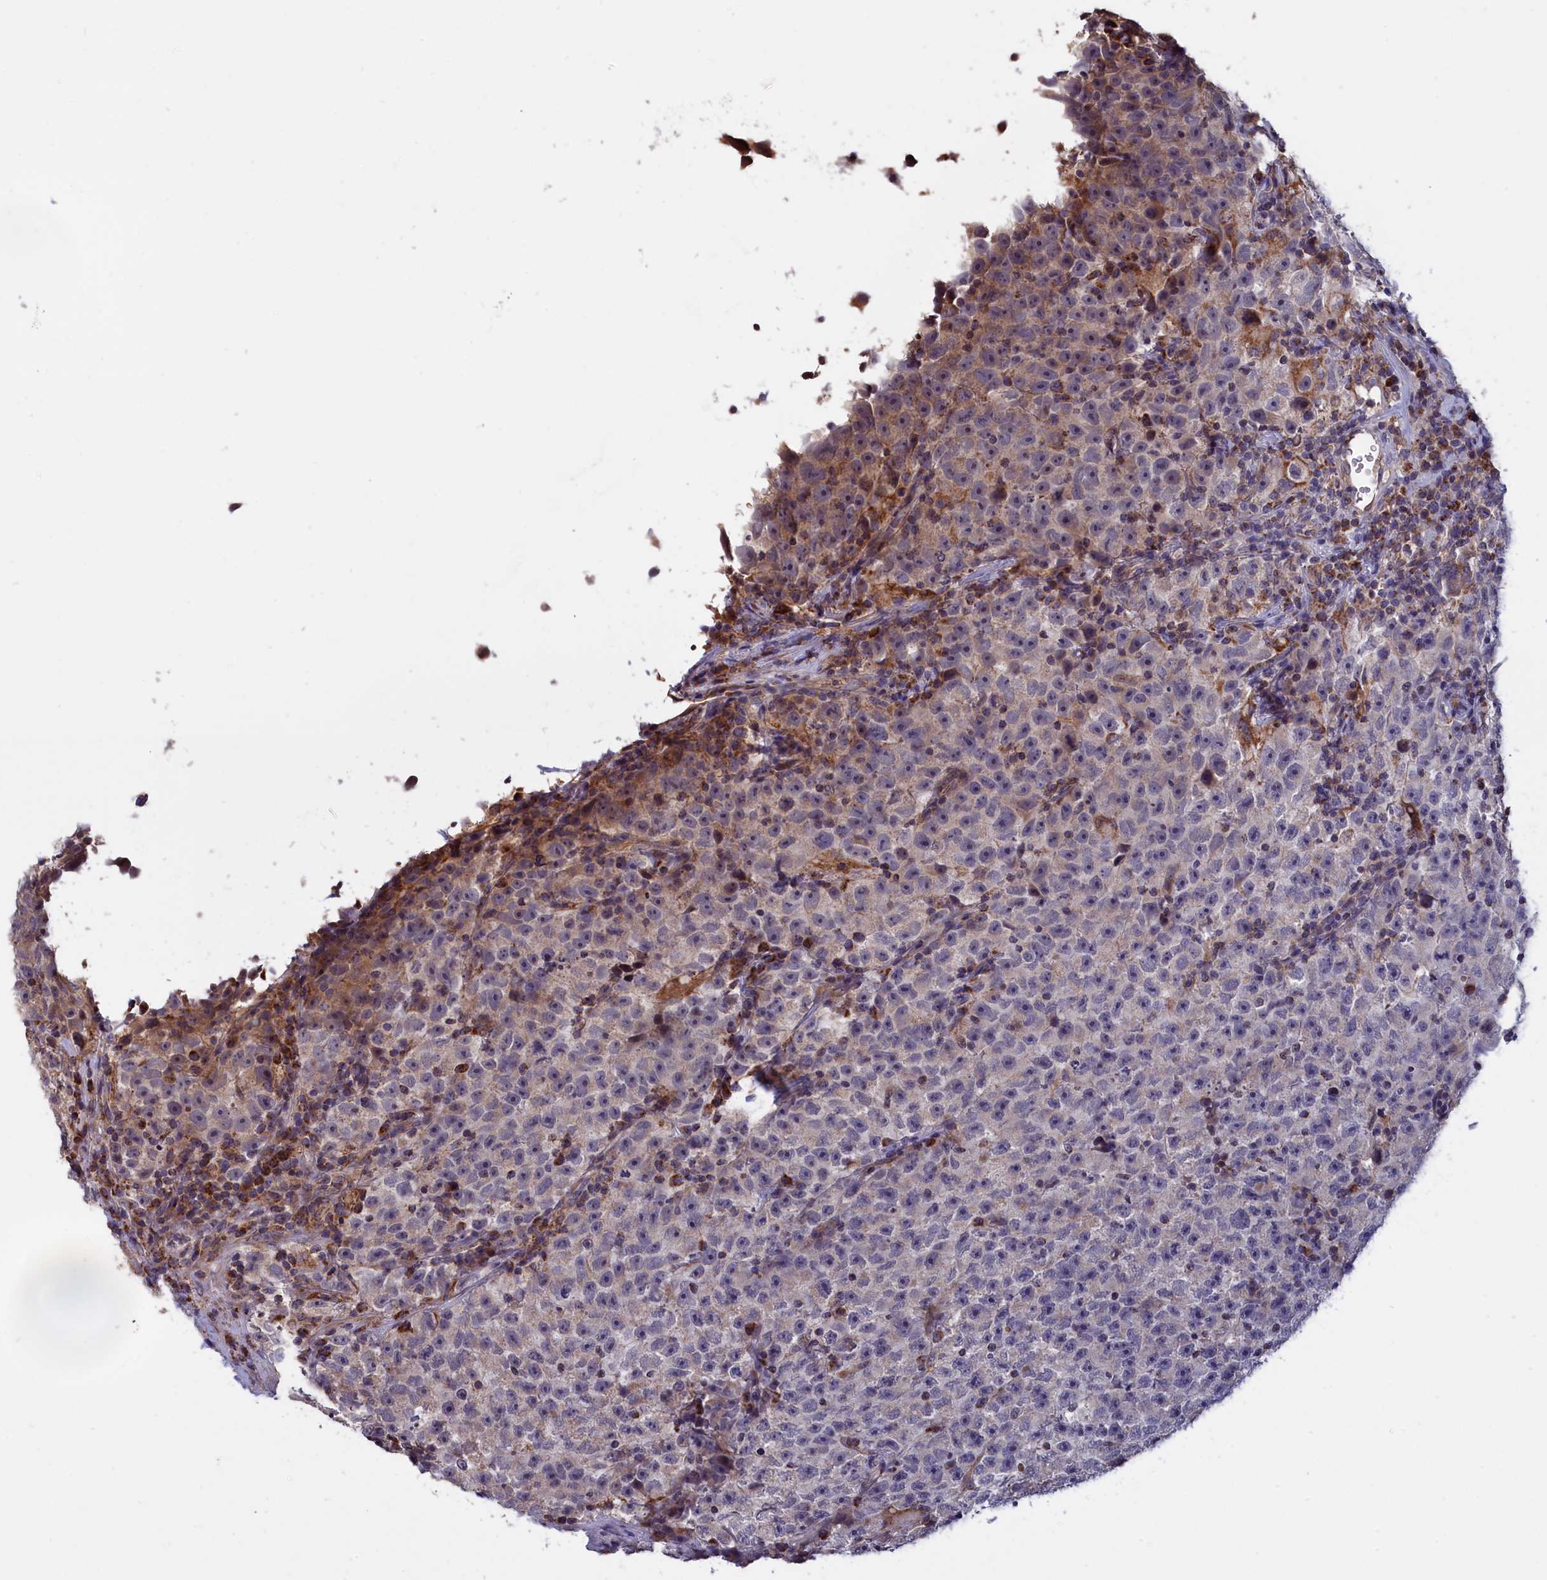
{"staining": {"intensity": "moderate", "quantity": "<25%", "location": "cytoplasmic/membranous"}, "tissue": "testis cancer", "cell_type": "Tumor cells", "image_type": "cancer", "snomed": [{"axis": "morphology", "description": "Seminoma, NOS"}, {"axis": "topography", "description": "Testis"}], "caption": "This is a histology image of immunohistochemistry (IHC) staining of testis seminoma, which shows moderate expression in the cytoplasmic/membranous of tumor cells.", "gene": "EPB41L4B", "patient": {"sex": "male", "age": 22}}